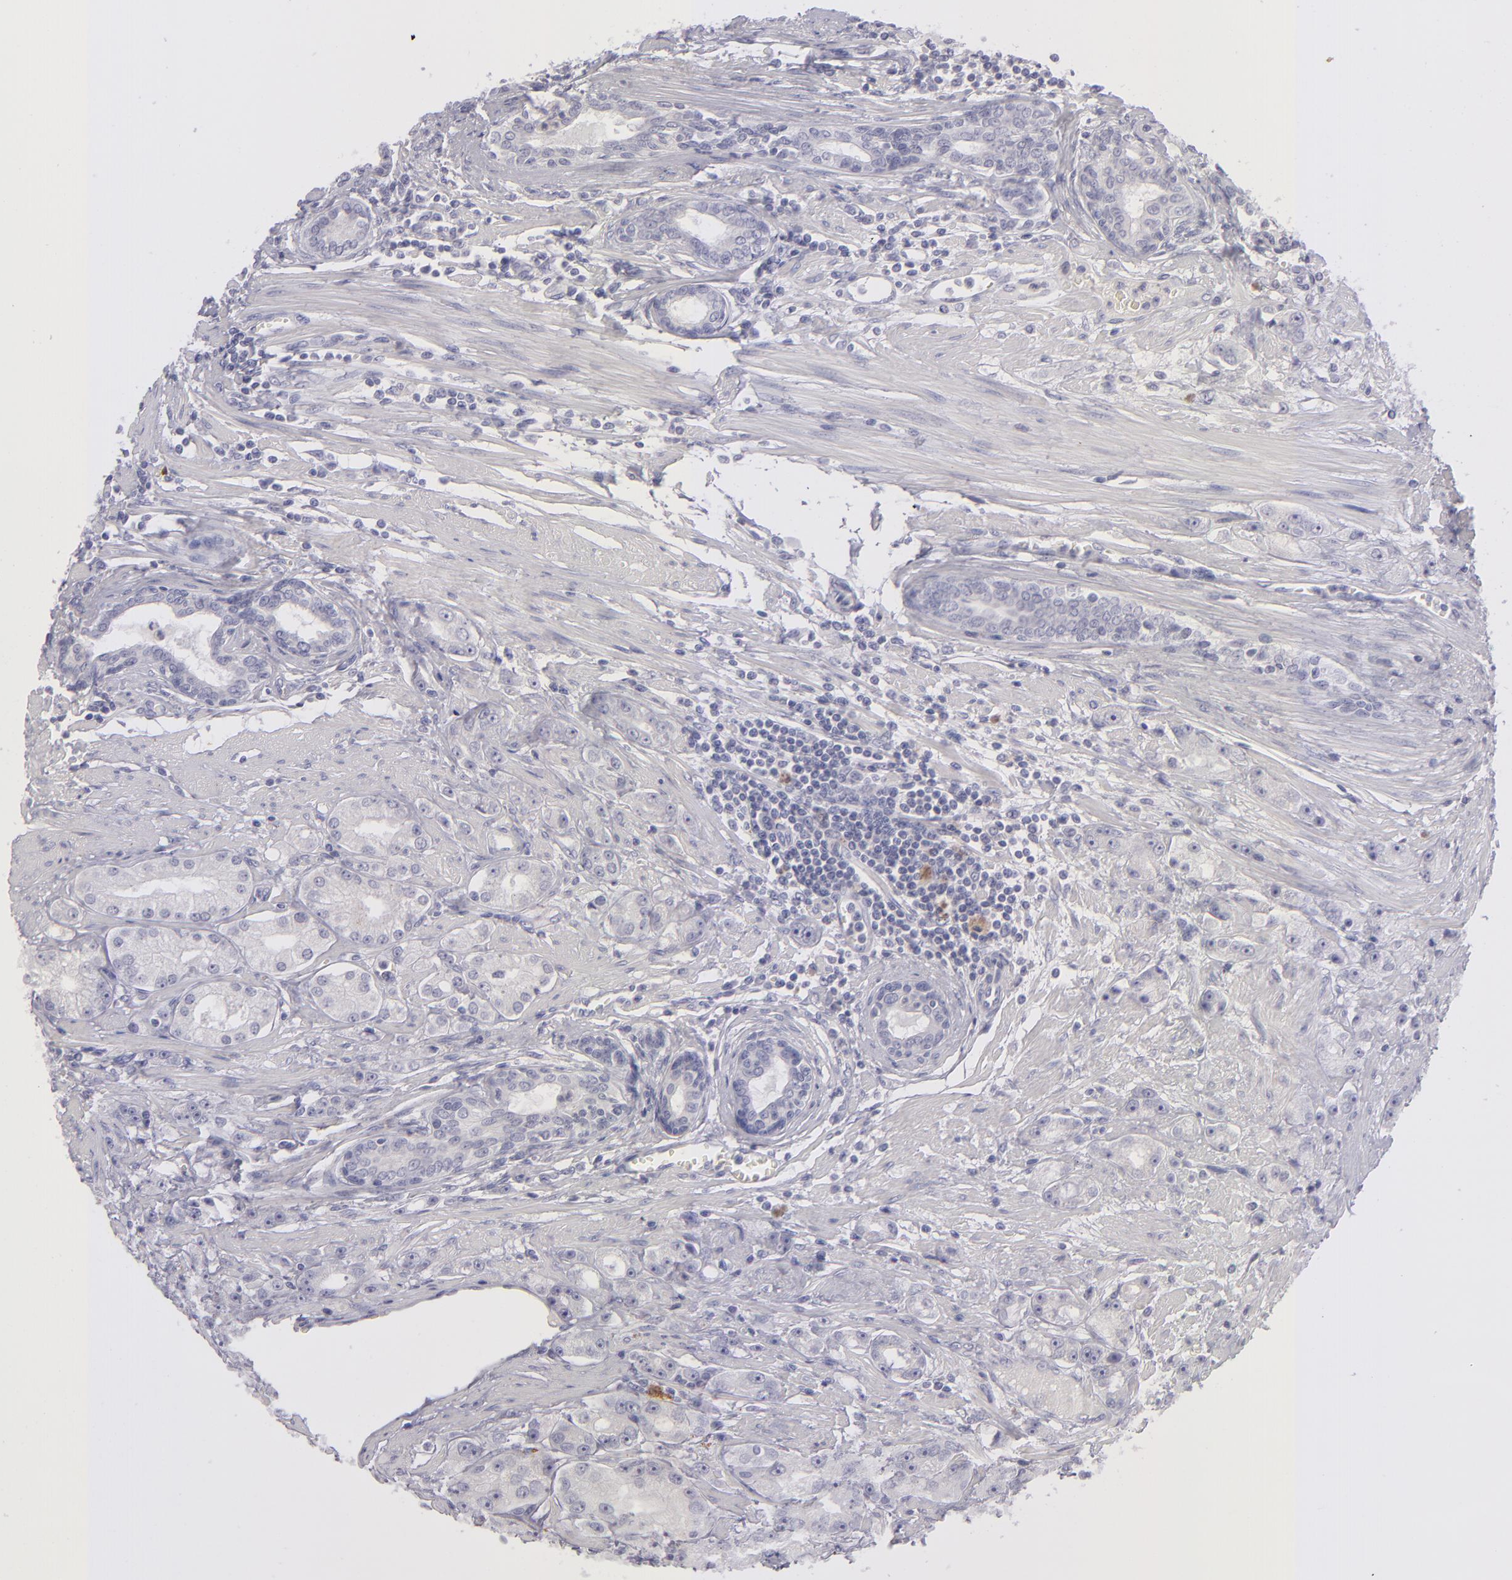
{"staining": {"intensity": "negative", "quantity": "none", "location": "none"}, "tissue": "prostate cancer", "cell_type": "Tumor cells", "image_type": "cancer", "snomed": [{"axis": "morphology", "description": "Adenocarcinoma, Medium grade"}, {"axis": "topography", "description": "Prostate"}], "caption": "This photomicrograph is of prostate cancer (adenocarcinoma (medium-grade)) stained with immunohistochemistry (IHC) to label a protein in brown with the nuclei are counter-stained blue. There is no expression in tumor cells.", "gene": "TNNC1", "patient": {"sex": "male", "age": 72}}